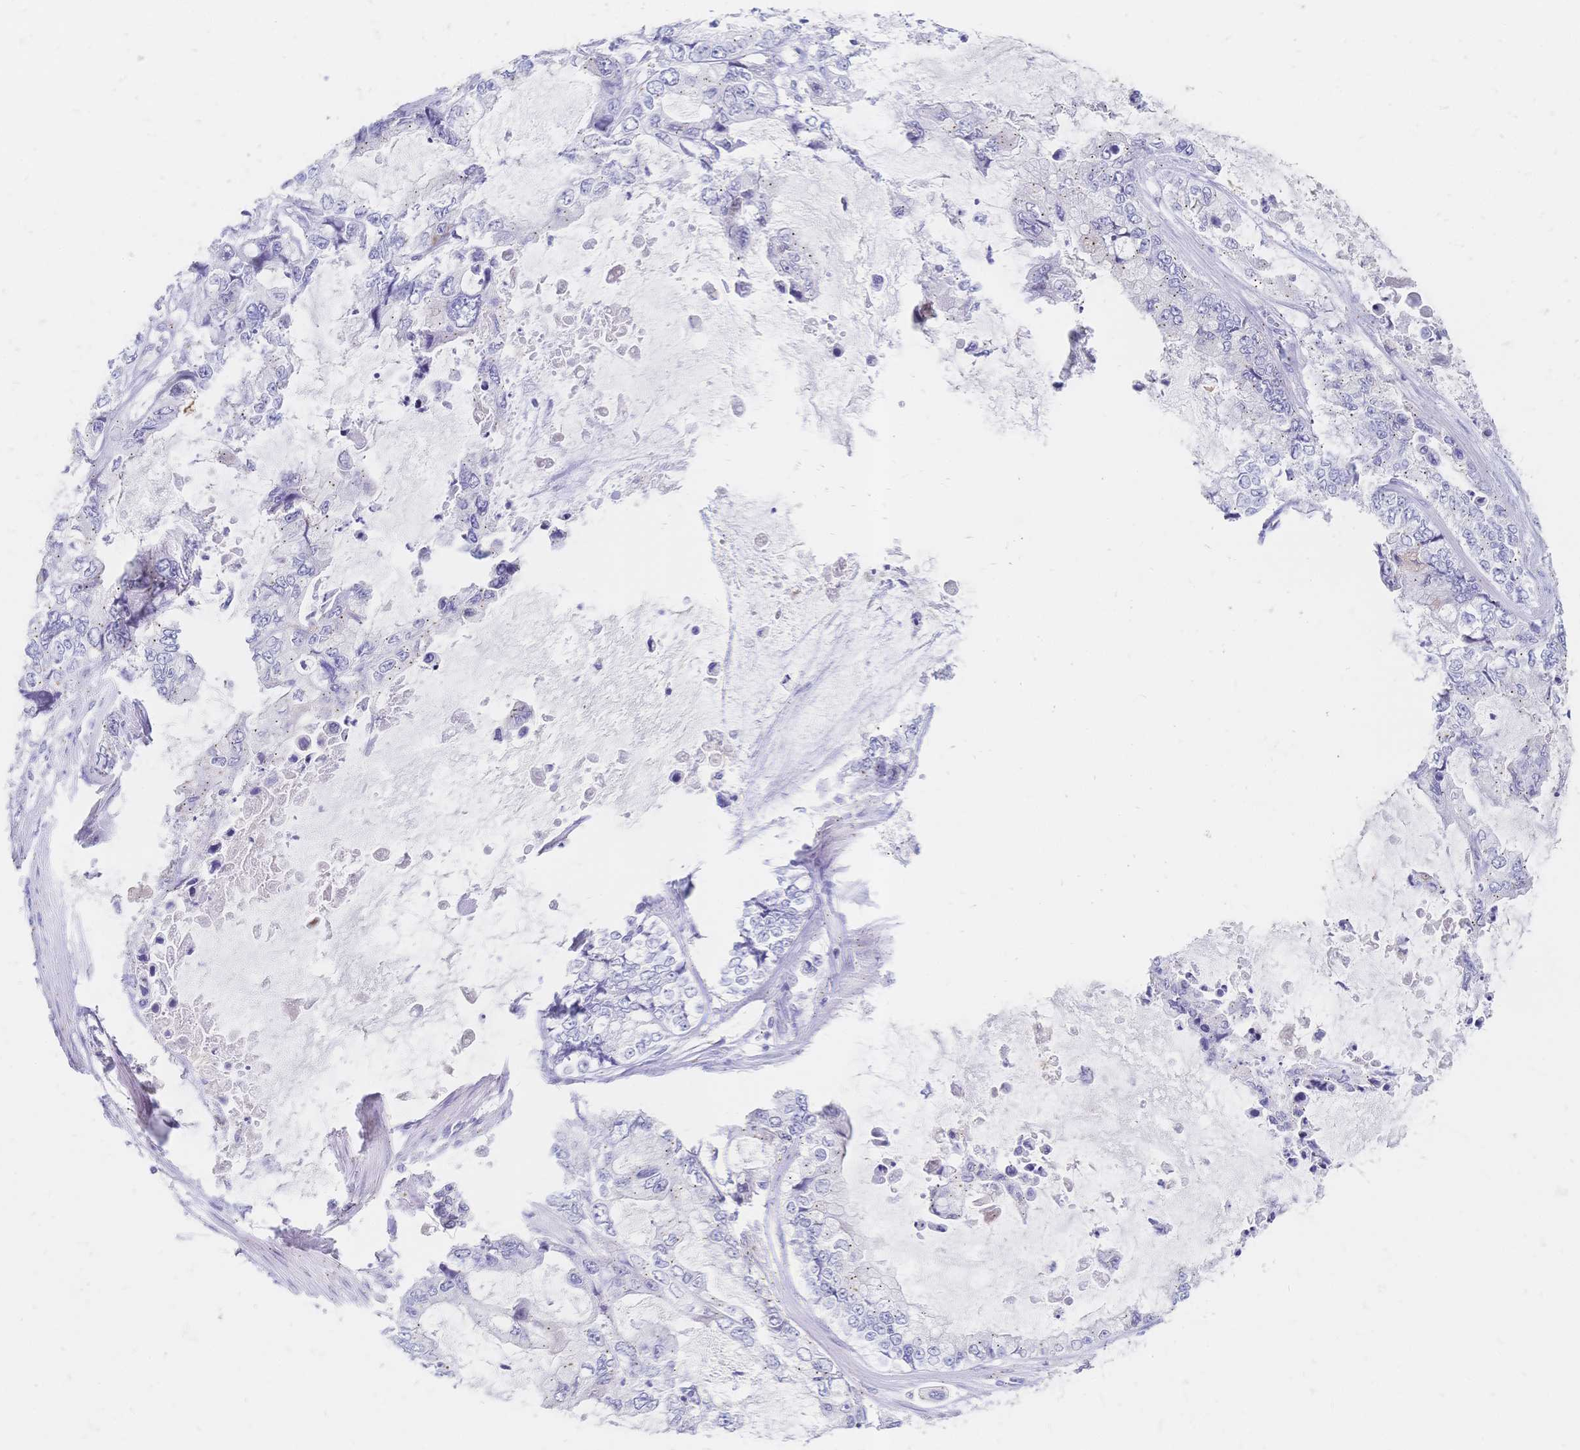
{"staining": {"intensity": "negative", "quantity": "none", "location": "none"}, "tissue": "stomach cancer", "cell_type": "Tumor cells", "image_type": "cancer", "snomed": [{"axis": "morphology", "description": "Adenocarcinoma, NOS"}, {"axis": "topography", "description": "Pancreas"}, {"axis": "topography", "description": "Stomach, upper"}, {"axis": "topography", "description": "Stomach"}], "caption": "The micrograph reveals no staining of tumor cells in stomach adenocarcinoma.", "gene": "PSORS1C2", "patient": {"sex": "male", "age": 77}}